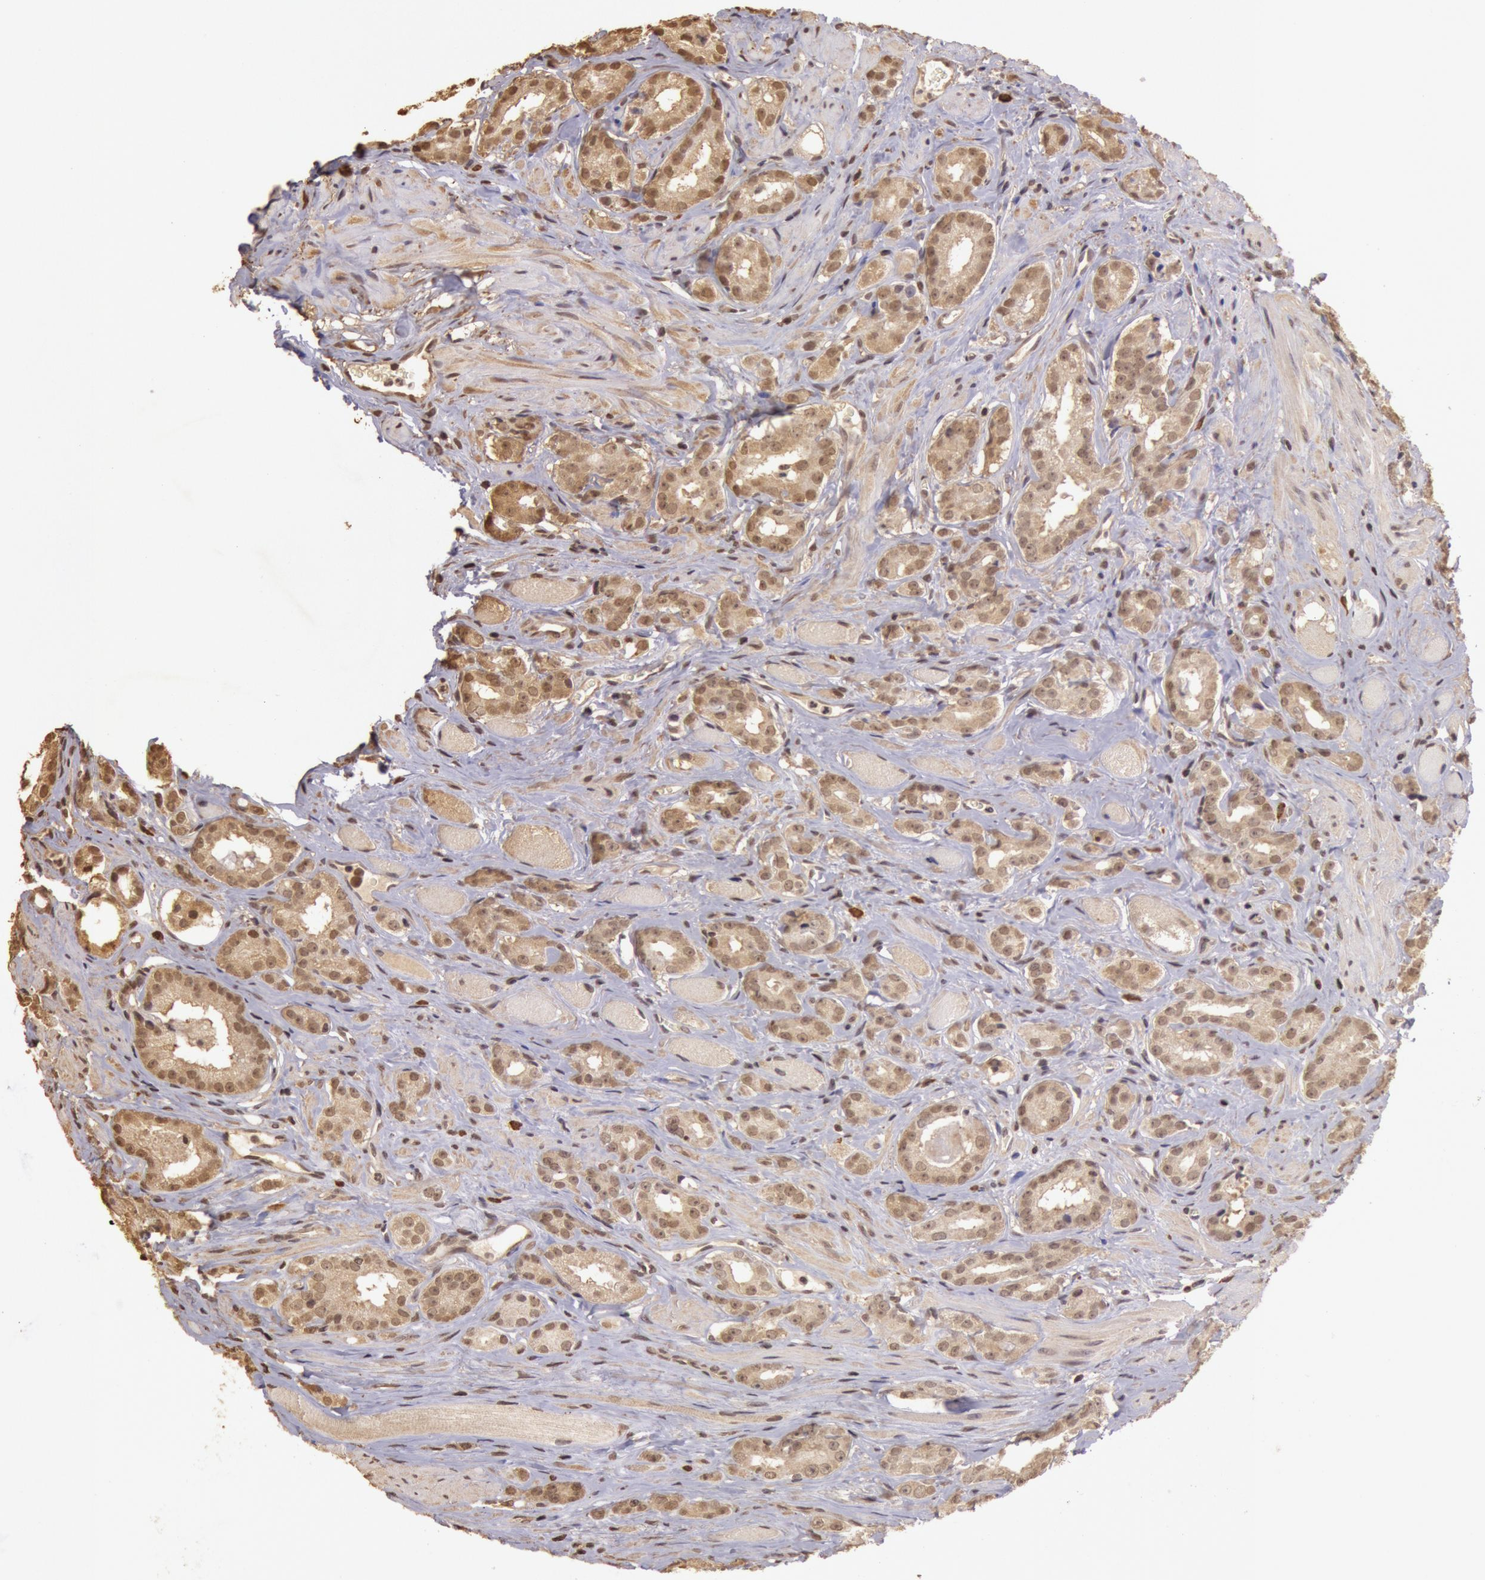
{"staining": {"intensity": "weak", "quantity": ">75%", "location": "cytoplasmic/membranous,nuclear"}, "tissue": "prostate cancer", "cell_type": "Tumor cells", "image_type": "cancer", "snomed": [{"axis": "morphology", "description": "Adenocarcinoma, Medium grade"}, {"axis": "topography", "description": "Prostate"}], "caption": "The micrograph shows a brown stain indicating the presence of a protein in the cytoplasmic/membranous and nuclear of tumor cells in prostate adenocarcinoma (medium-grade).", "gene": "SOD1", "patient": {"sex": "male", "age": 53}}